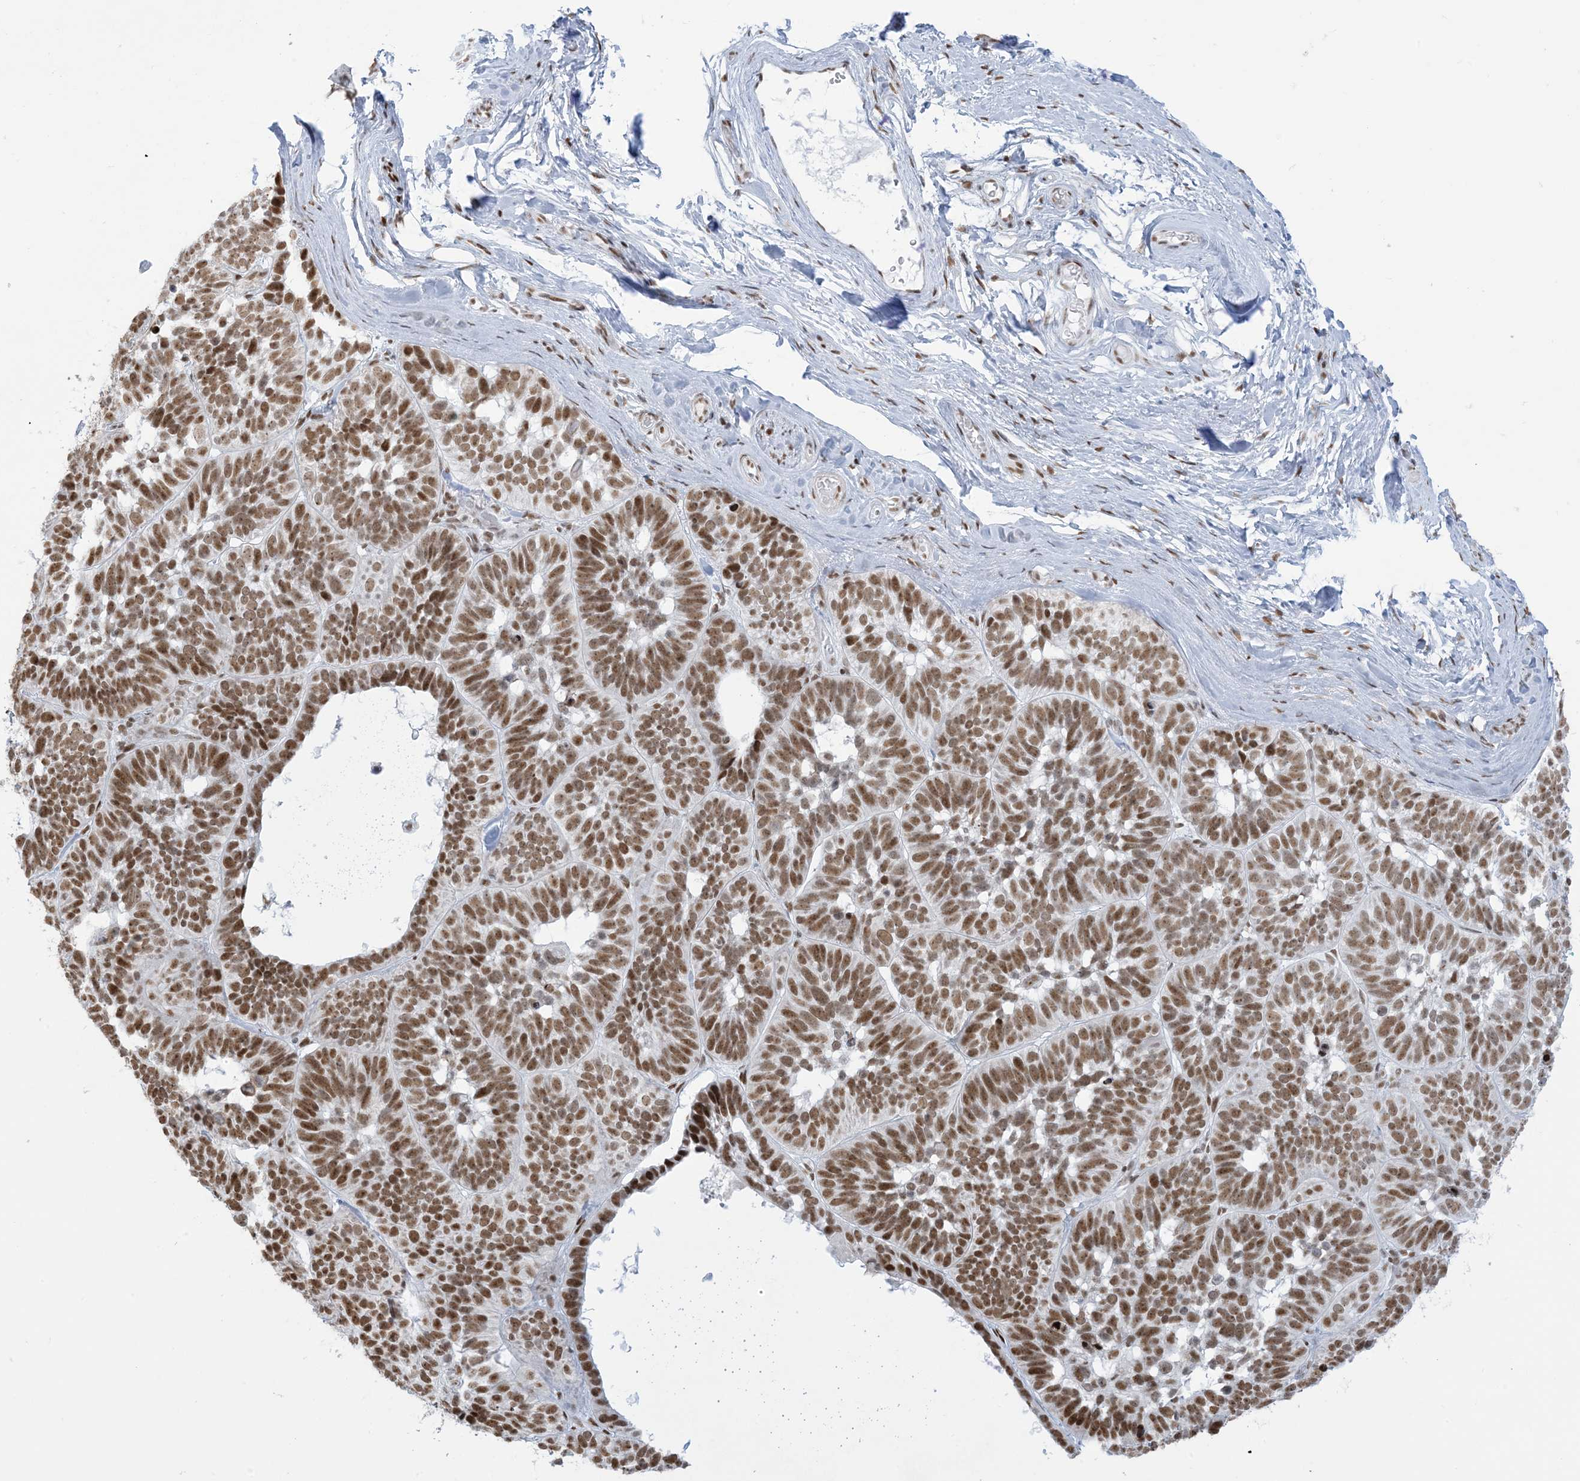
{"staining": {"intensity": "moderate", "quantity": ">75%", "location": "nuclear"}, "tissue": "skin cancer", "cell_type": "Tumor cells", "image_type": "cancer", "snomed": [{"axis": "morphology", "description": "Basal cell carcinoma"}, {"axis": "topography", "description": "Skin"}], "caption": "Immunohistochemical staining of human basal cell carcinoma (skin) reveals medium levels of moderate nuclear staining in approximately >75% of tumor cells. The protein is stained brown, and the nuclei are stained in blue (DAB (3,3'-diaminobenzidine) IHC with brightfield microscopy, high magnification).", "gene": "STAG1", "patient": {"sex": "male", "age": 62}}